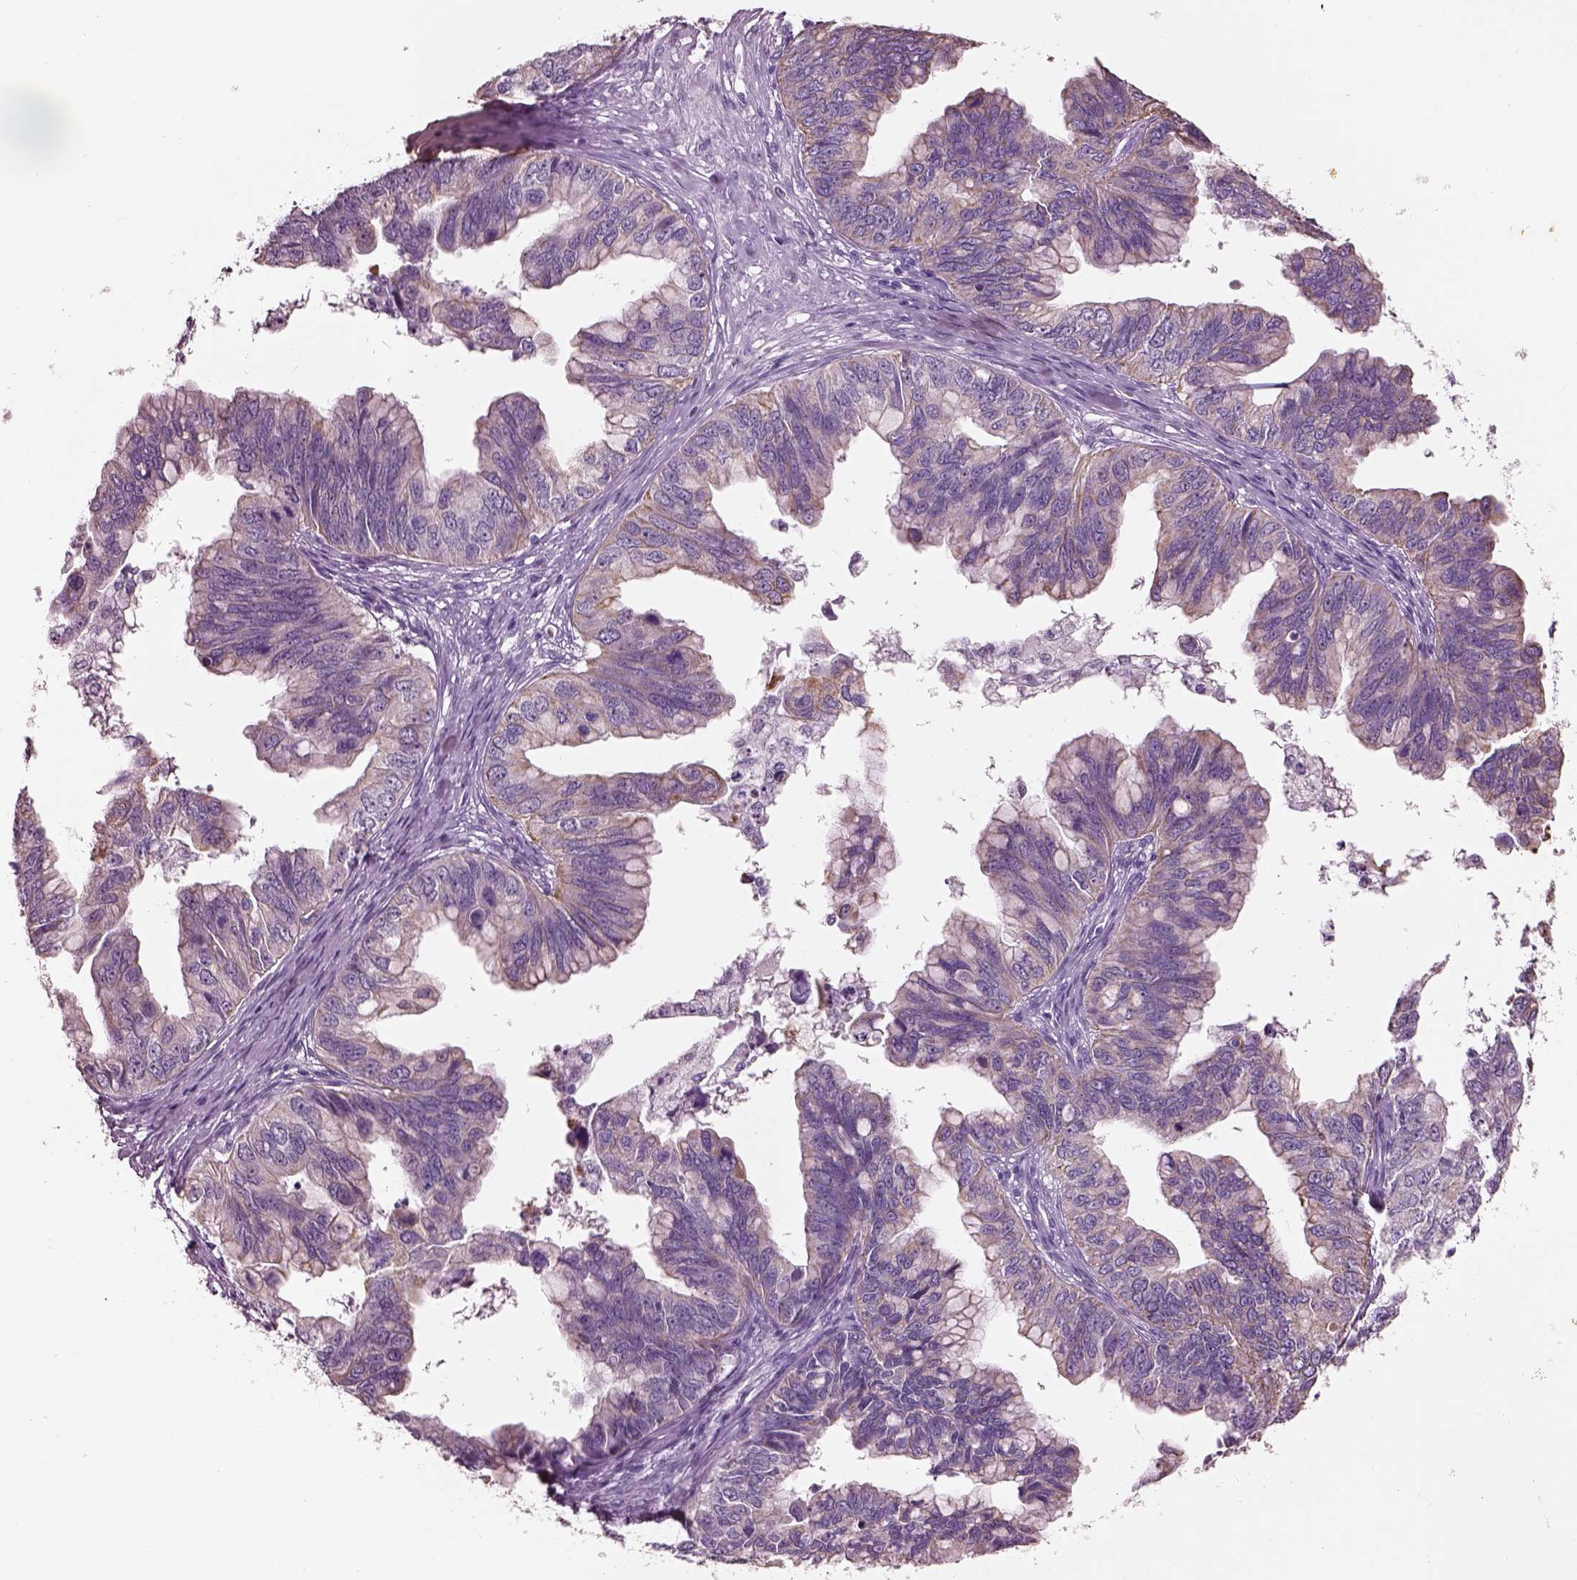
{"staining": {"intensity": "moderate", "quantity": ">75%", "location": "cytoplasmic/membranous"}, "tissue": "ovarian cancer", "cell_type": "Tumor cells", "image_type": "cancer", "snomed": [{"axis": "morphology", "description": "Cystadenocarcinoma, mucinous, NOS"}, {"axis": "topography", "description": "Ovary"}], "caption": "Immunohistochemistry (IHC) (DAB (3,3'-diaminobenzidine)) staining of human ovarian cancer reveals moderate cytoplasmic/membranous protein expression in approximately >75% of tumor cells.", "gene": "ELSPBP1", "patient": {"sex": "female", "age": 76}}